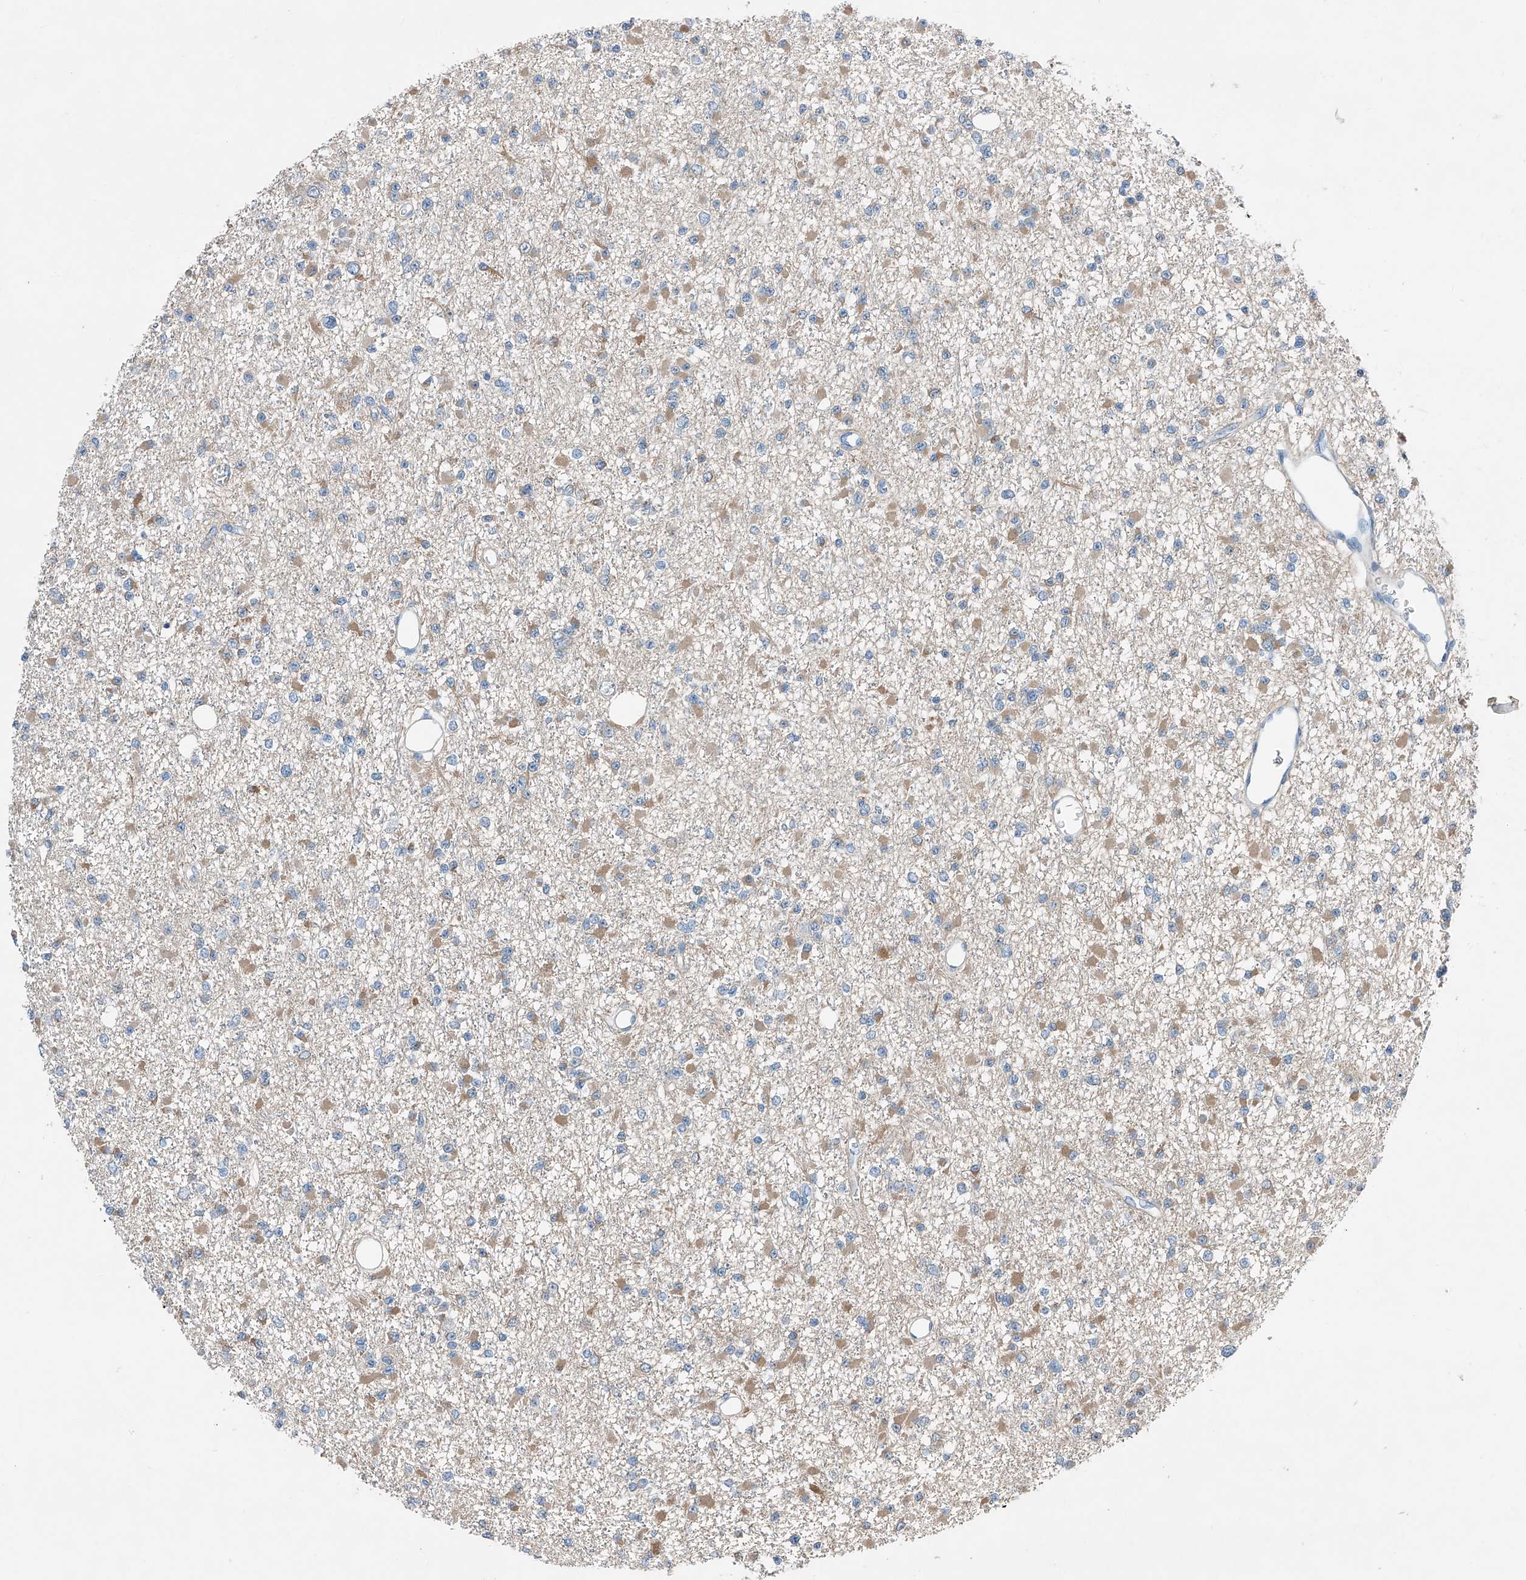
{"staining": {"intensity": "weak", "quantity": "<25%", "location": "cytoplasmic/membranous"}, "tissue": "glioma", "cell_type": "Tumor cells", "image_type": "cancer", "snomed": [{"axis": "morphology", "description": "Glioma, malignant, Low grade"}, {"axis": "topography", "description": "Brain"}], "caption": "Immunohistochemistry (IHC) of malignant glioma (low-grade) exhibits no positivity in tumor cells. (DAB (3,3'-diaminobenzidine) immunohistochemistry (IHC), high magnification).", "gene": "MDGA1", "patient": {"sex": "female", "age": 22}}